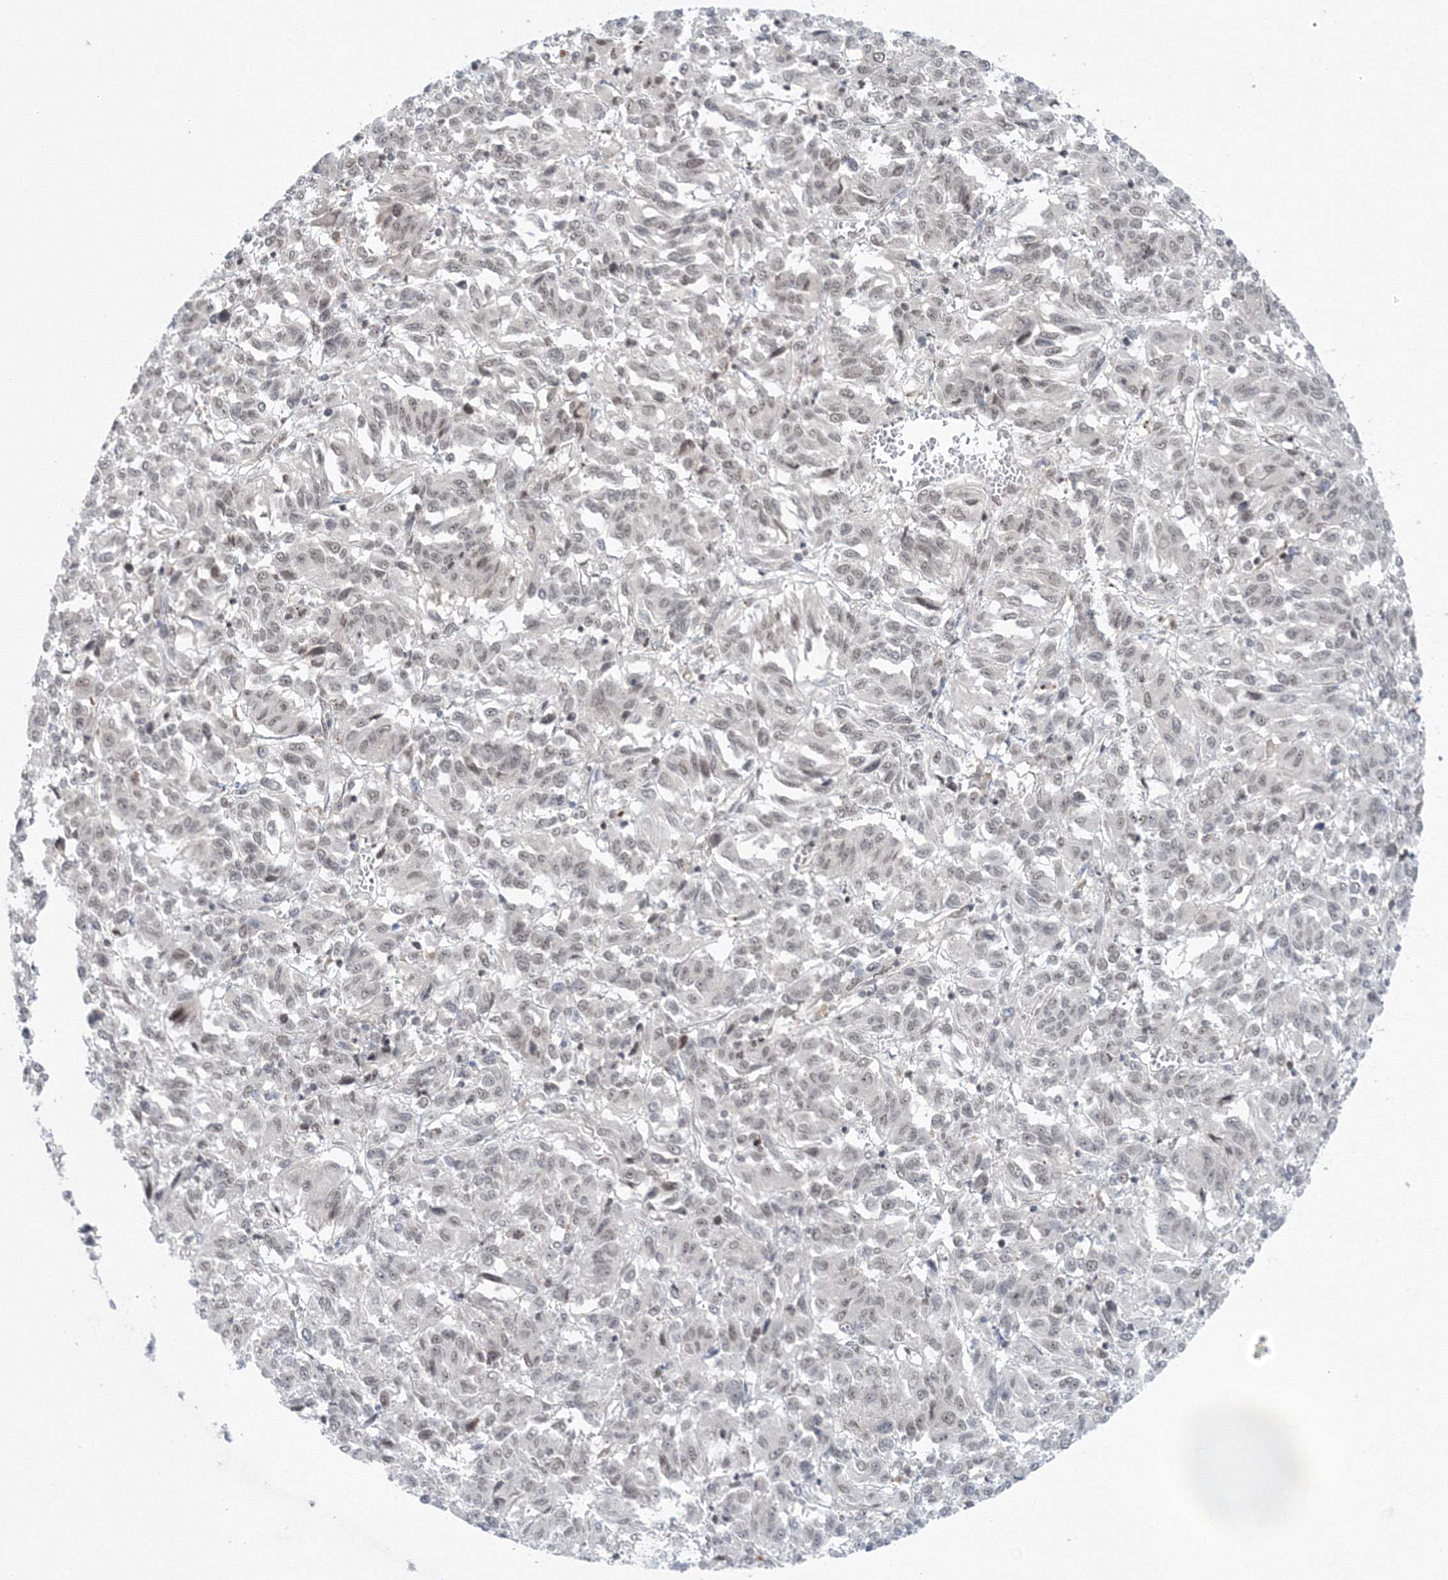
{"staining": {"intensity": "weak", "quantity": "<25%", "location": "nuclear"}, "tissue": "melanoma", "cell_type": "Tumor cells", "image_type": "cancer", "snomed": [{"axis": "morphology", "description": "Malignant melanoma, Metastatic site"}, {"axis": "topography", "description": "Lung"}], "caption": "There is no significant expression in tumor cells of melanoma. The staining is performed using DAB brown chromogen with nuclei counter-stained in using hematoxylin.", "gene": "NOA1", "patient": {"sex": "male", "age": 64}}